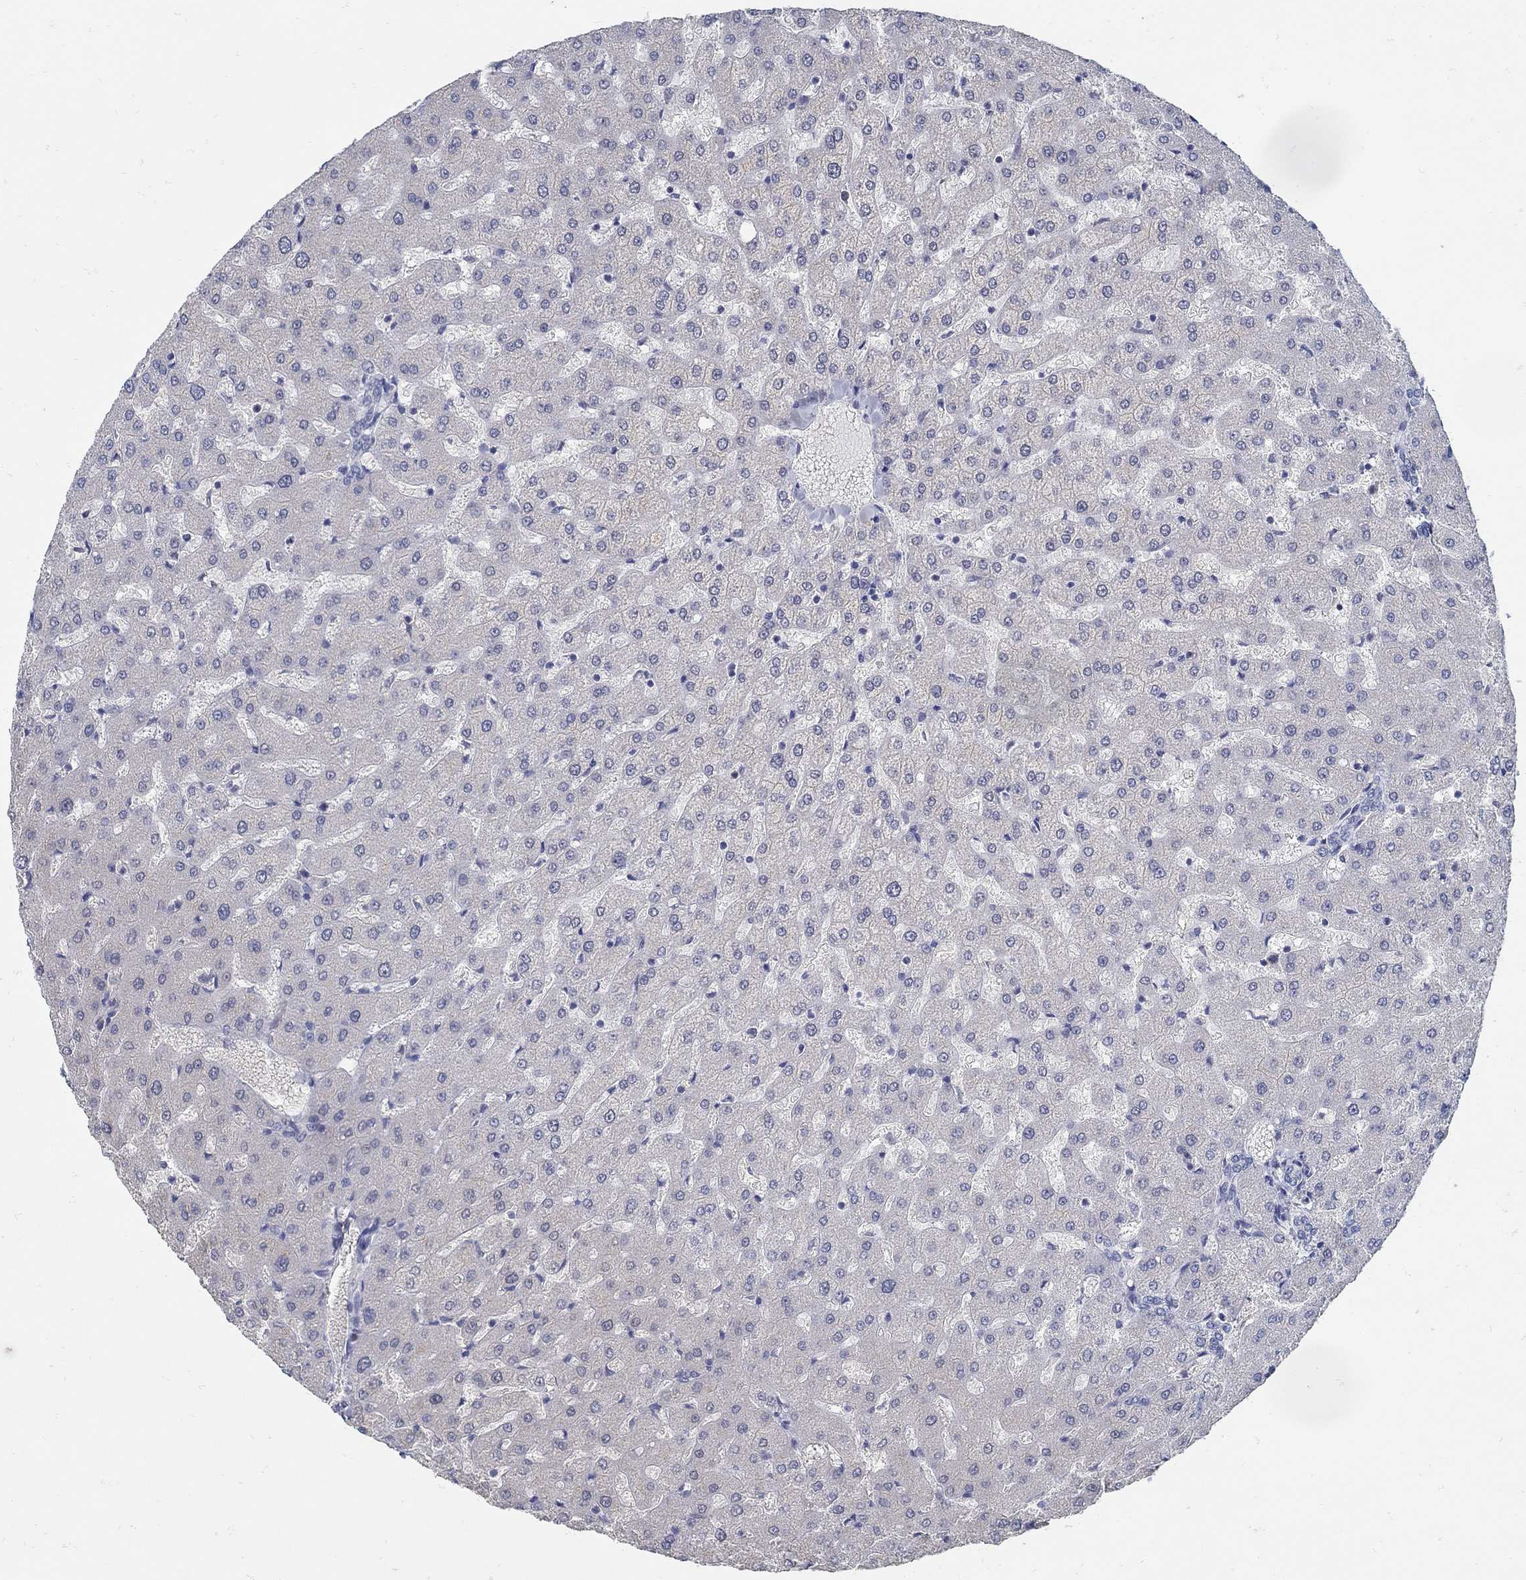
{"staining": {"intensity": "negative", "quantity": "none", "location": "none"}, "tissue": "liver", "cell_type": "Cholangiocytes", "image_type": "normal", "snomed": [{"axis": "morphology", "description": "Normal tissue, NOS"}, {"axis": "topography", "description": "Liver"}], "caption": "Immunohistochemistry image of benign liver: human liver stained with DAB exhibits no significant protein staining in cholangiocytes.", "gene": "ZFAND4", "patient": {"sex": "female", "age": 50}}